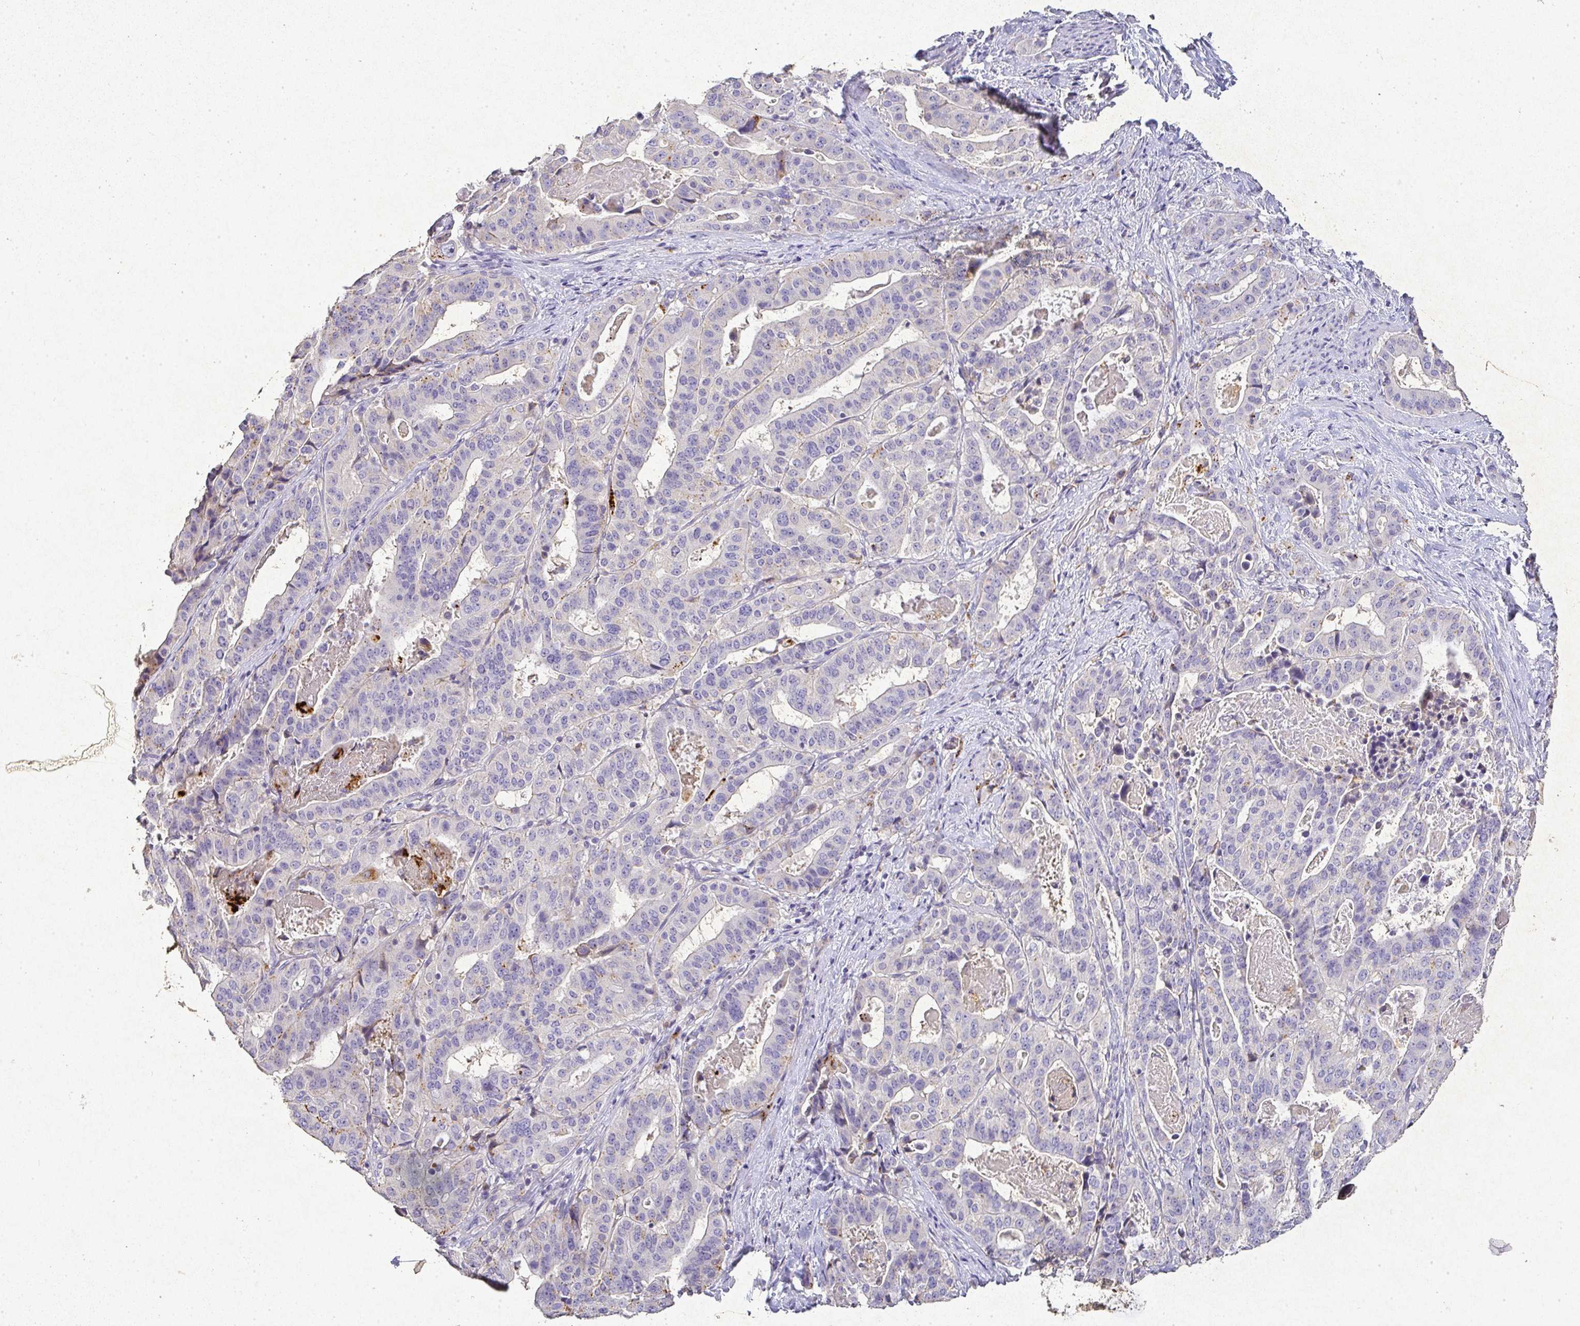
{"staining": {"intensity": "moderate", "quantity": "25%-75%", "location": "cytoplasmic/membranous"}, "tissue": "stomach cancer", "cell_type": "Tumor cells", "image_type": "cancer", "snomed": [{"axis": "morphology", "description": "Adenocarcinoma, NOS"}, {"axis": "topography", "description": "Stomach"}], "caption": "Stomach cancer (adenocarcinoma) stained with IHC displays moderate cytoplasmic/membranous expression in about 25%-75% of tumor cells.", "gene": "RPS2", "patient": {"sex": "male", "age": 48}}